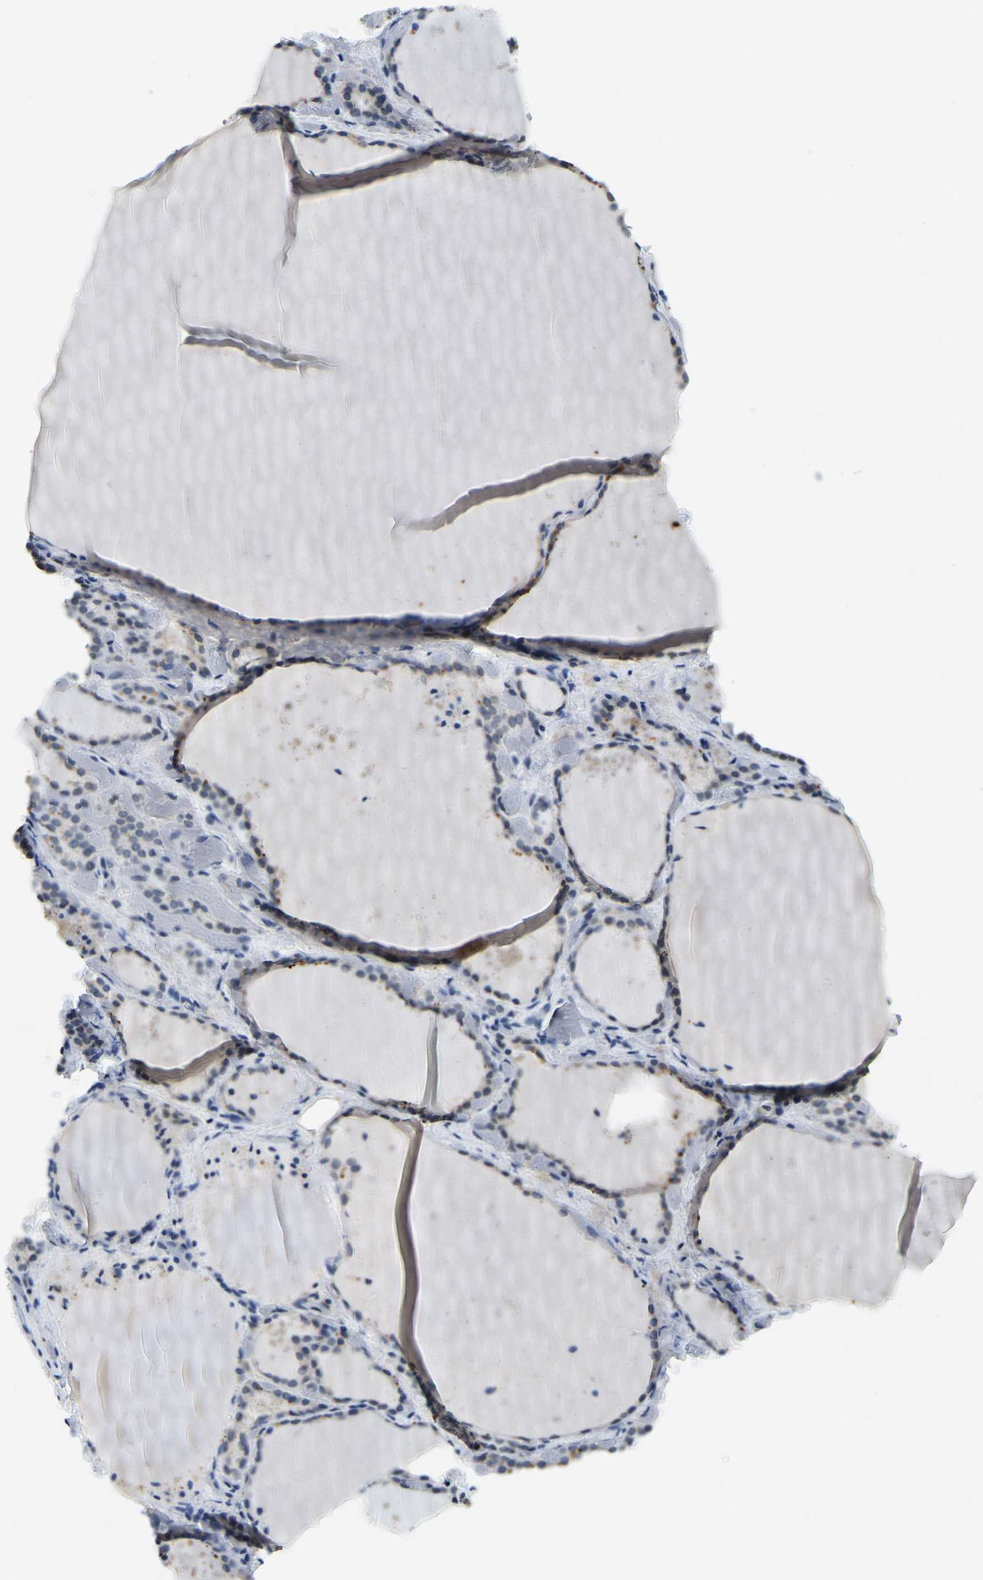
{"staining": {"intensity": "moderate", "quantity": "25%-75%", "location": "cytoplasmic/membranous,nuclear"}, "tissue": "thyroid gland", "cell_type": "Glandular cells", "image_type": "normal", "snomed": [{"axis": "morphology", "description": "Normal tissue, NOS"}, {"axis": "topography", "description": "Thyroid gland"}], "caption": "Immunohistochemical staining of normal human thyroid gland shows moderate cytoplasmic/membranous,nuclear protein staining in about 25%-75% of glandular cells.", "gene": "RANBP2", "patient": {"sex": "female", "age": 44}}